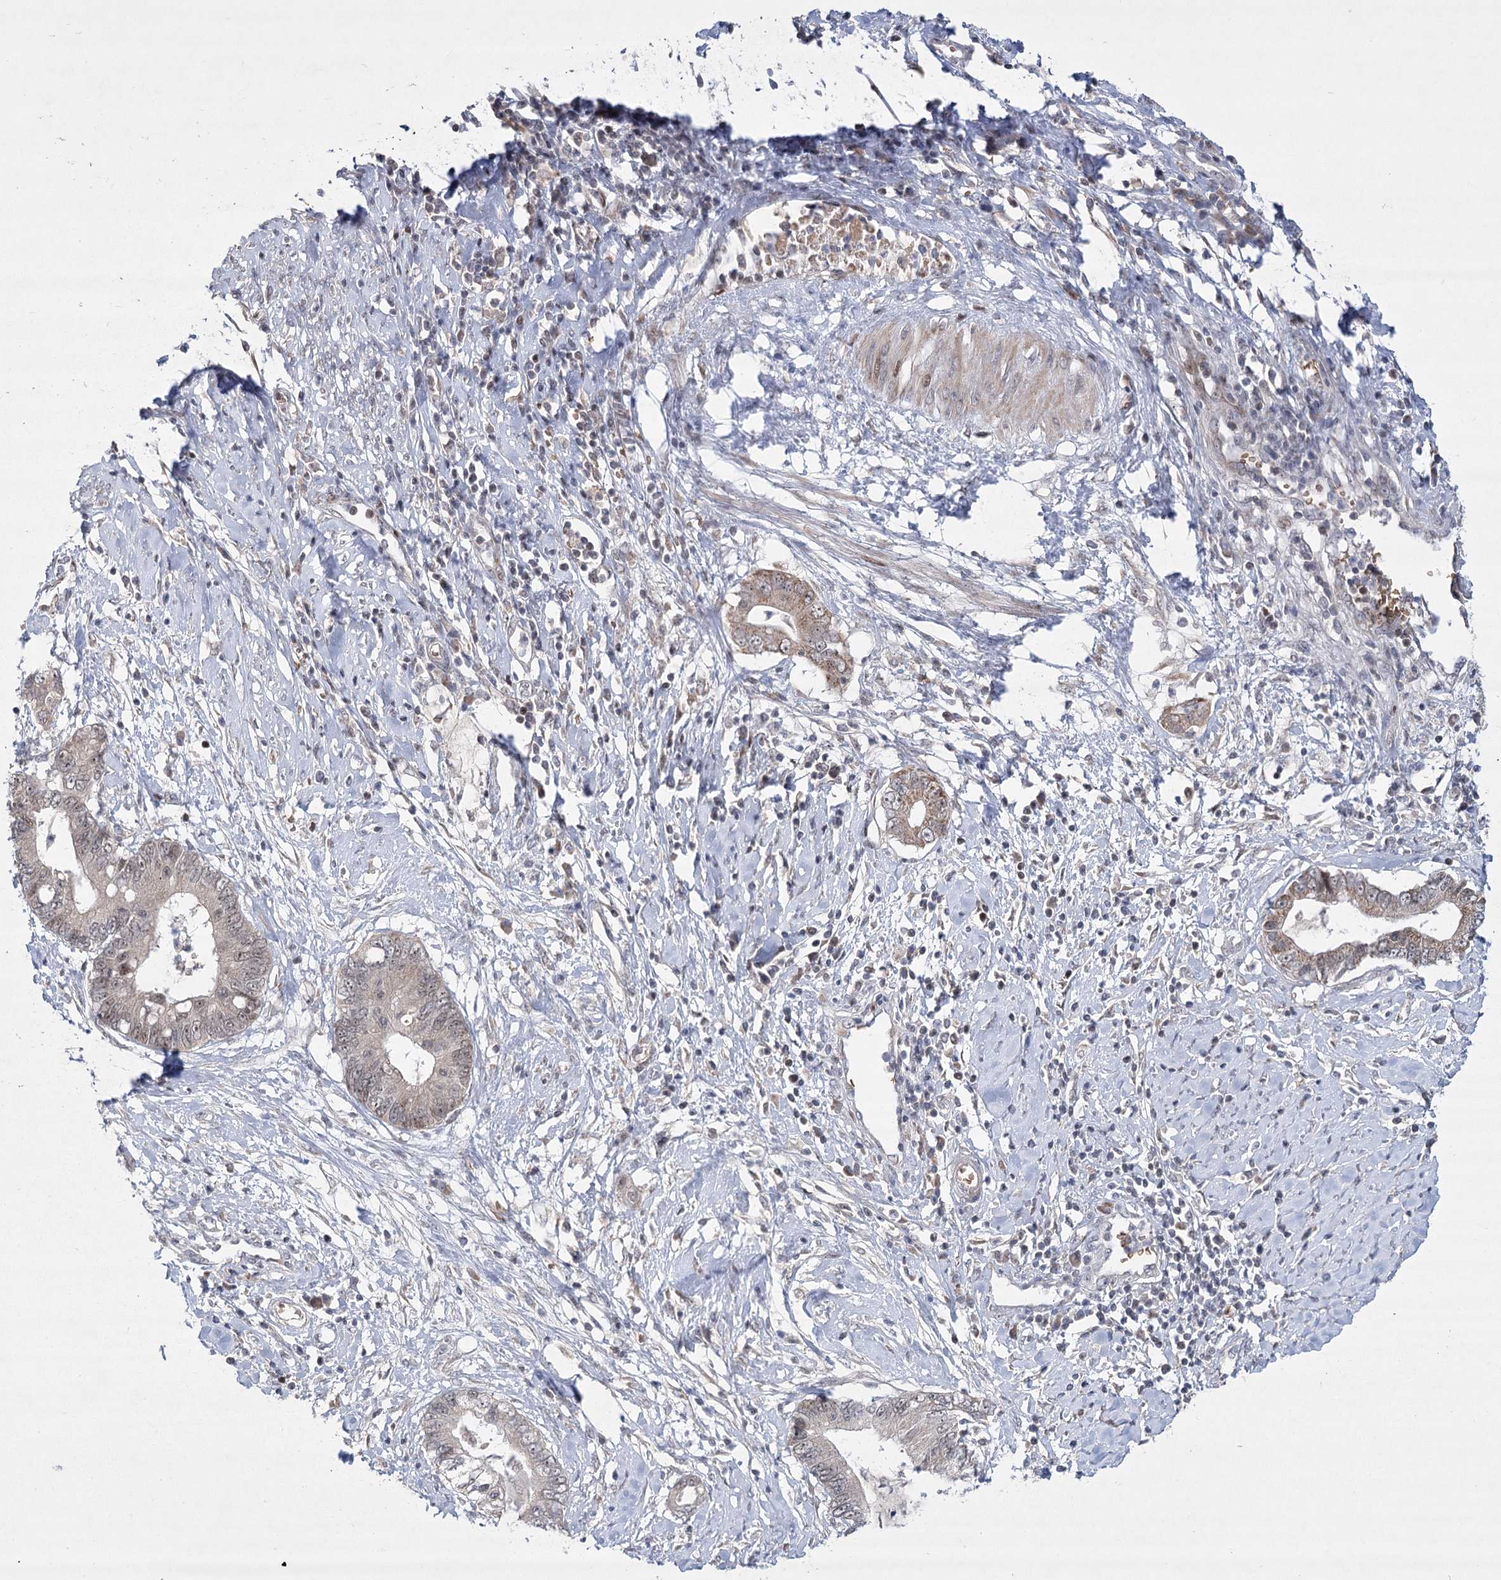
{"staining": {"intensity": "weak", "quantity": "25%-75%", "location": "cytoplasmic/membranous,nuclear"}, "tissue": "cervical cancer", "cell_type": "Tumor cells", "image_type": "cancer", "snomed": [{"axis": "morphology", "description": "Adenocarcinoma, NOS"}, {"axis": "topography", "description": "Cervix"}], "caption": "A high-resolution histopathology image shows IHC staining of adenocarcinoma (cervical), which exhibits weak cytoplasmic/membranous and nuclear positivity in about 25%-75% of tumor cells.", "gene": "NSMCE4A", "patient": {"sex": "female", "age": 44}}